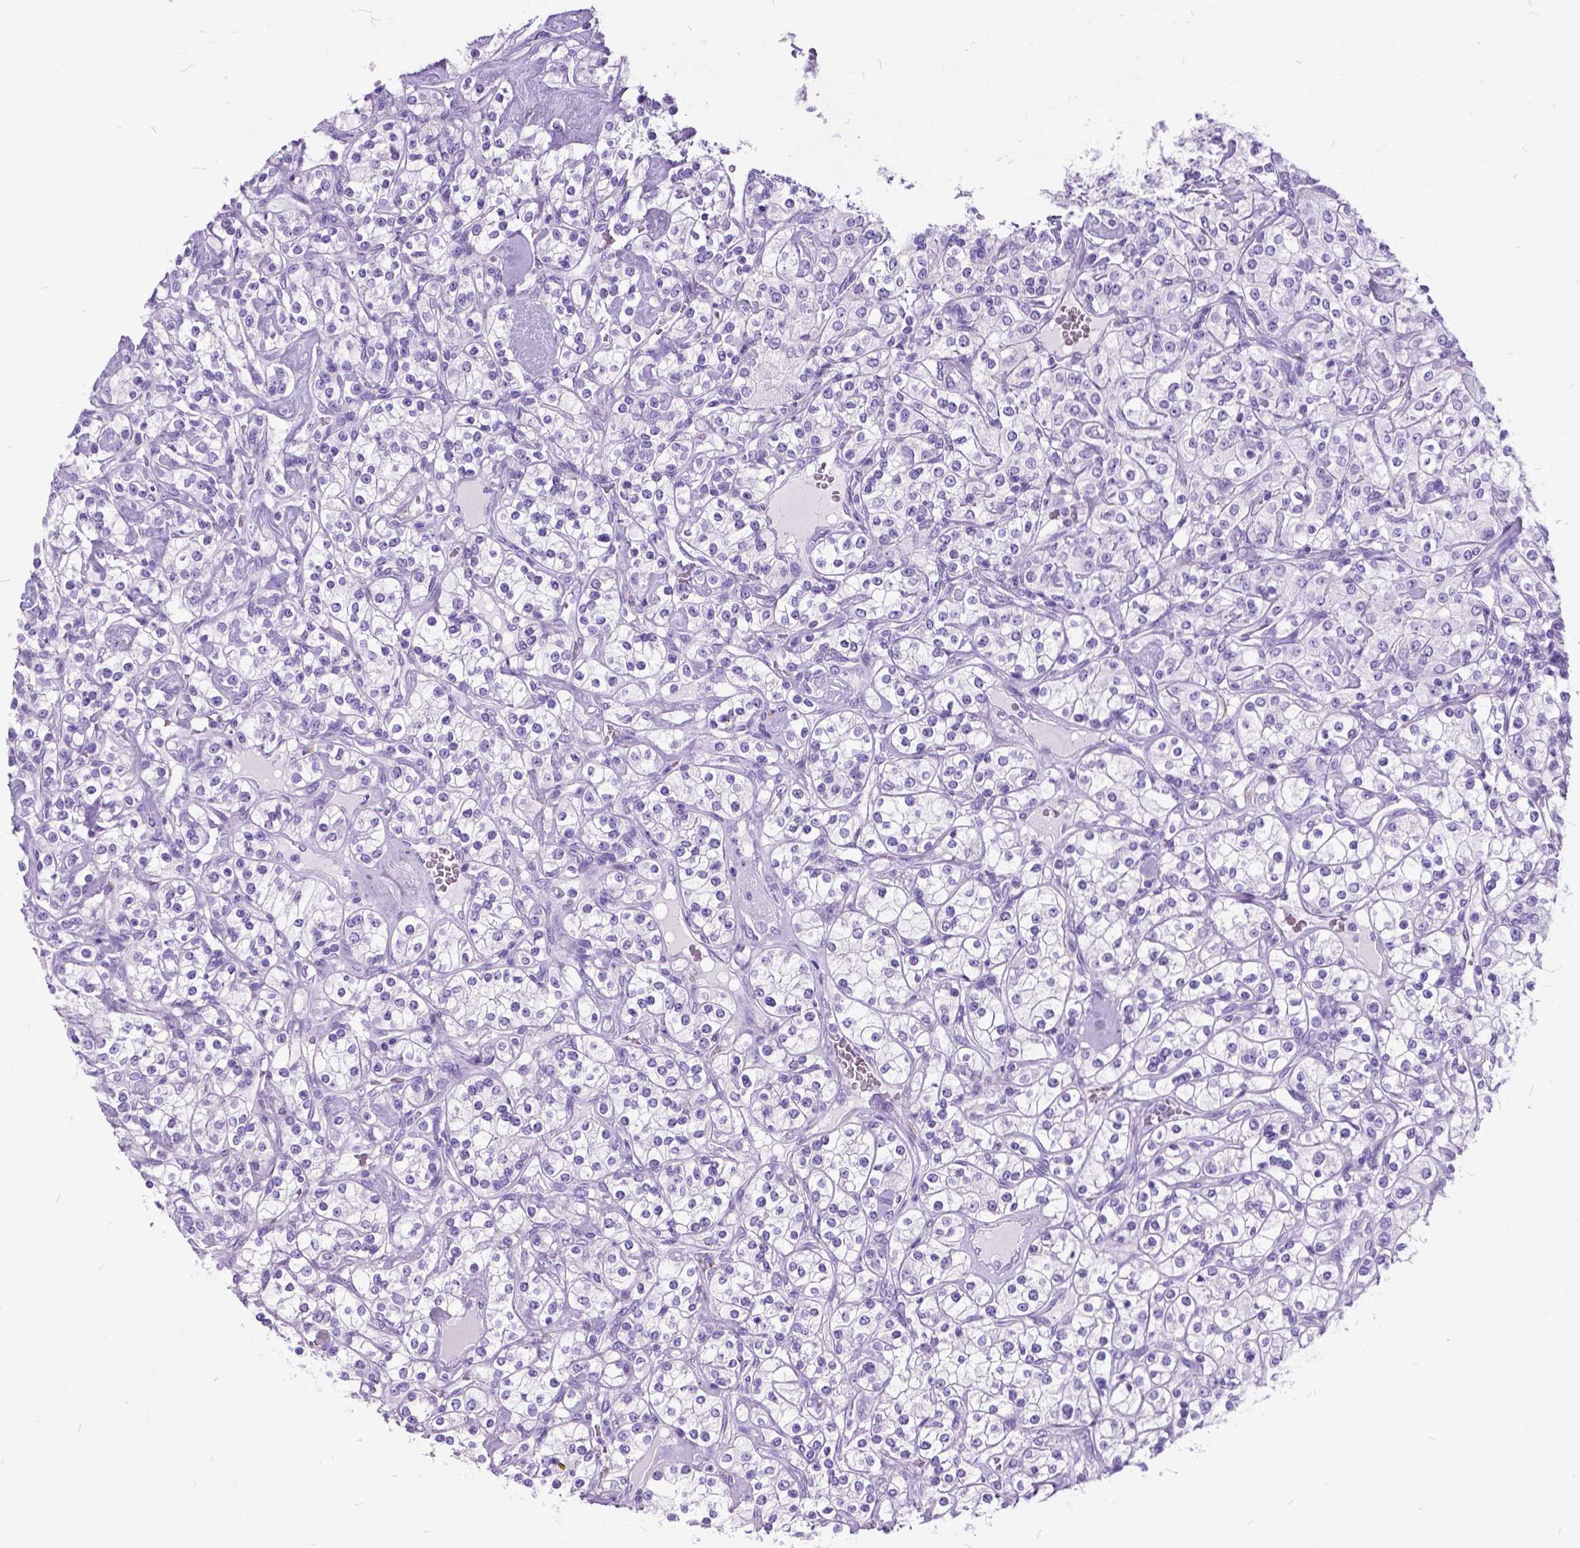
{"staining": {"intensity": "negative", "quantity": "none", "location": "none"}, "tissue": "renal cancer", "cell_type": "Tumor cells", "image_type": "cancer", "snomed": [{"axis": "morphology", "description": "Adenocarcinoma, NOS"}, {"axis": "topography", "description": "Kidney"}], "caption": "Renal adenocarcinoma was stained to show a protein in brown. There is no significant expression in tumor cells.", "gene": "BSND", "patient": {"sex": "male", "age": 77}}